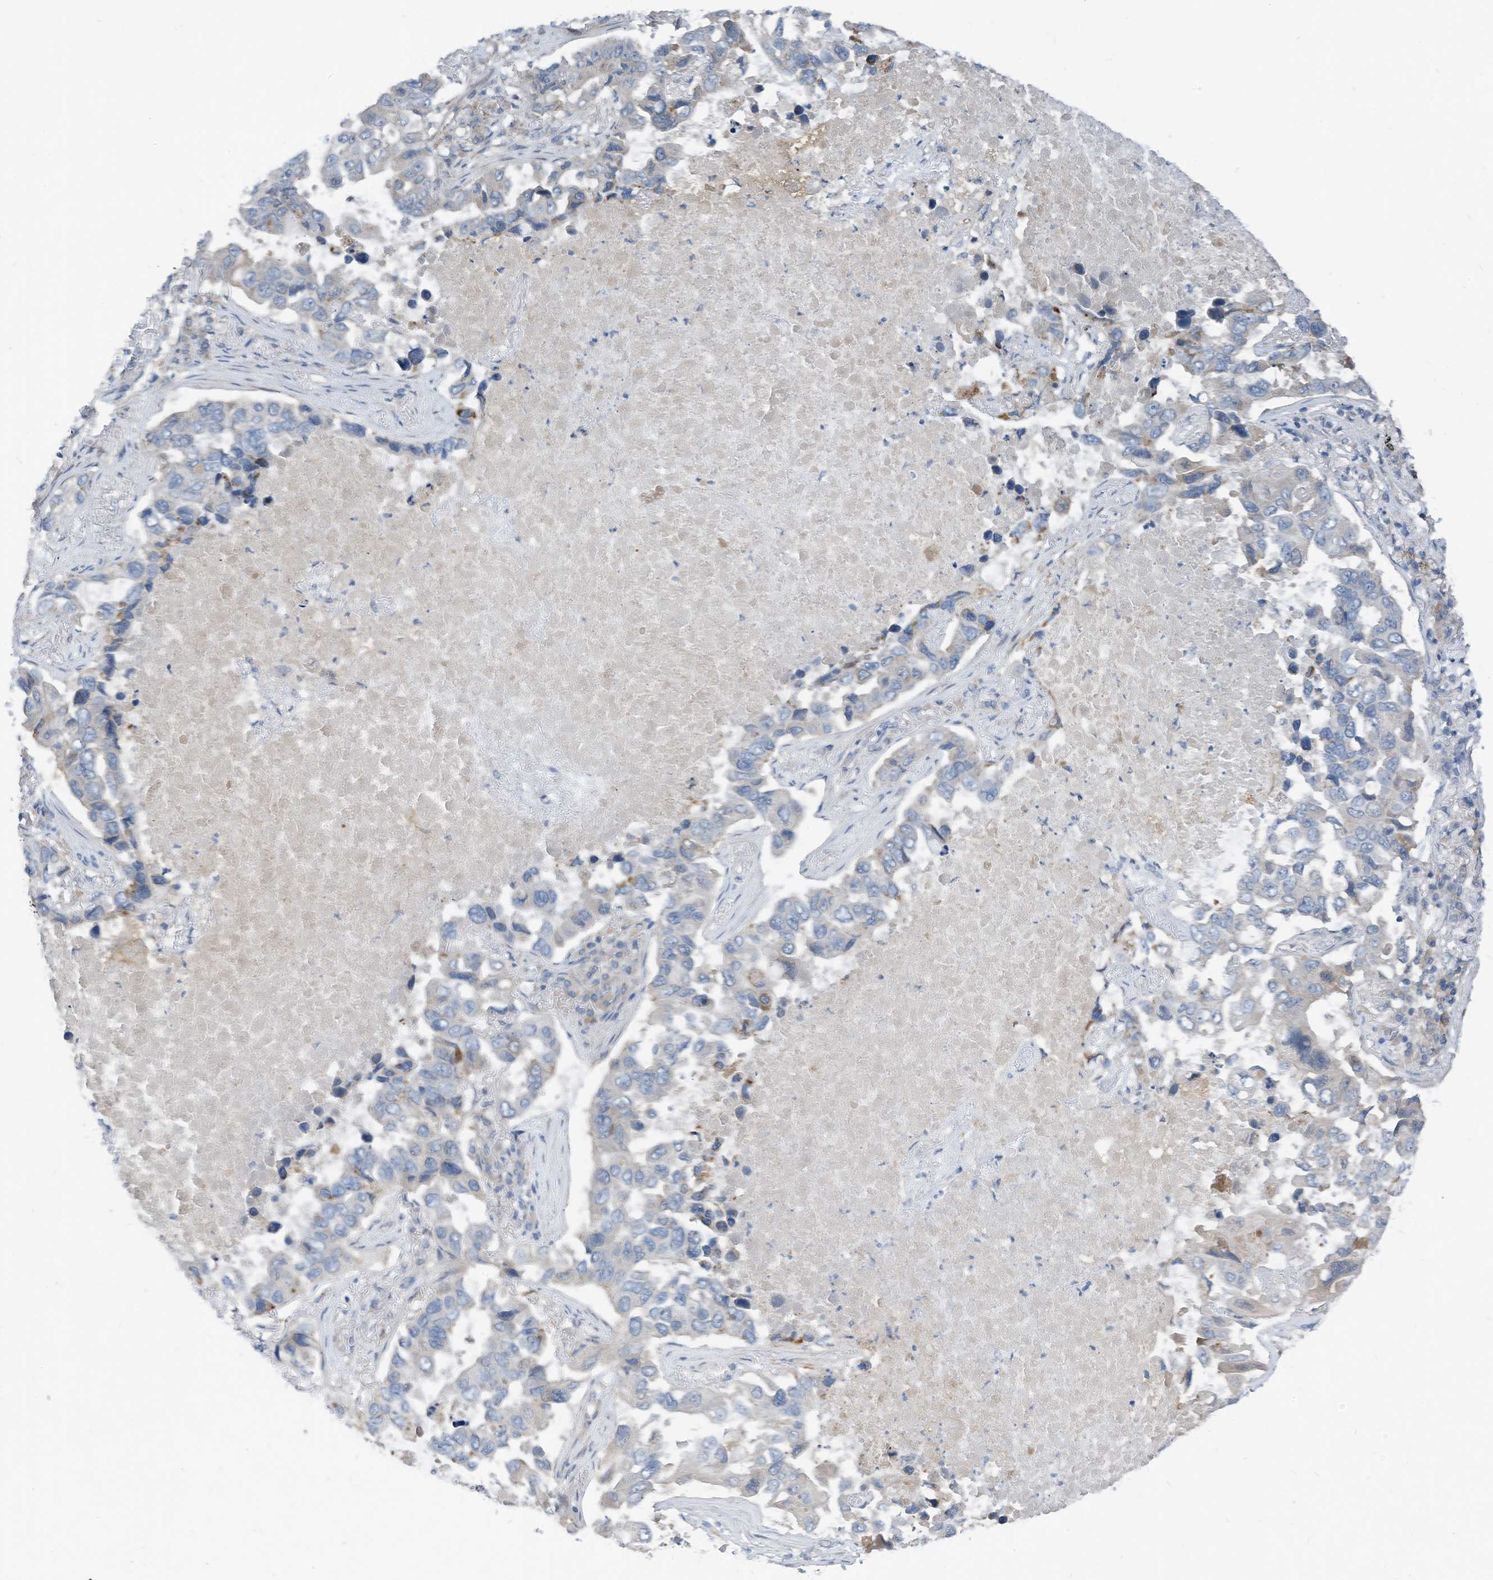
{"staining": {"intensity": "negative", "quantity": "none", "location": "none"}, "tissue": "lung cancer", "cell_type": "Tumor cells", "image_type": "cancer", "snomed": [{"axis": "morphology", "description": "Adenocarcinoma, NOS"}, {"axis": "topography", "description": "Lung"}], "caption": "An immunohistochemistry (IHC) photomicrograph of lung cancer is shown. There is no staining in tumor cells of lung cancer.", "gene": "LDAH", "patient": {"sex": "male", "age": 64}}